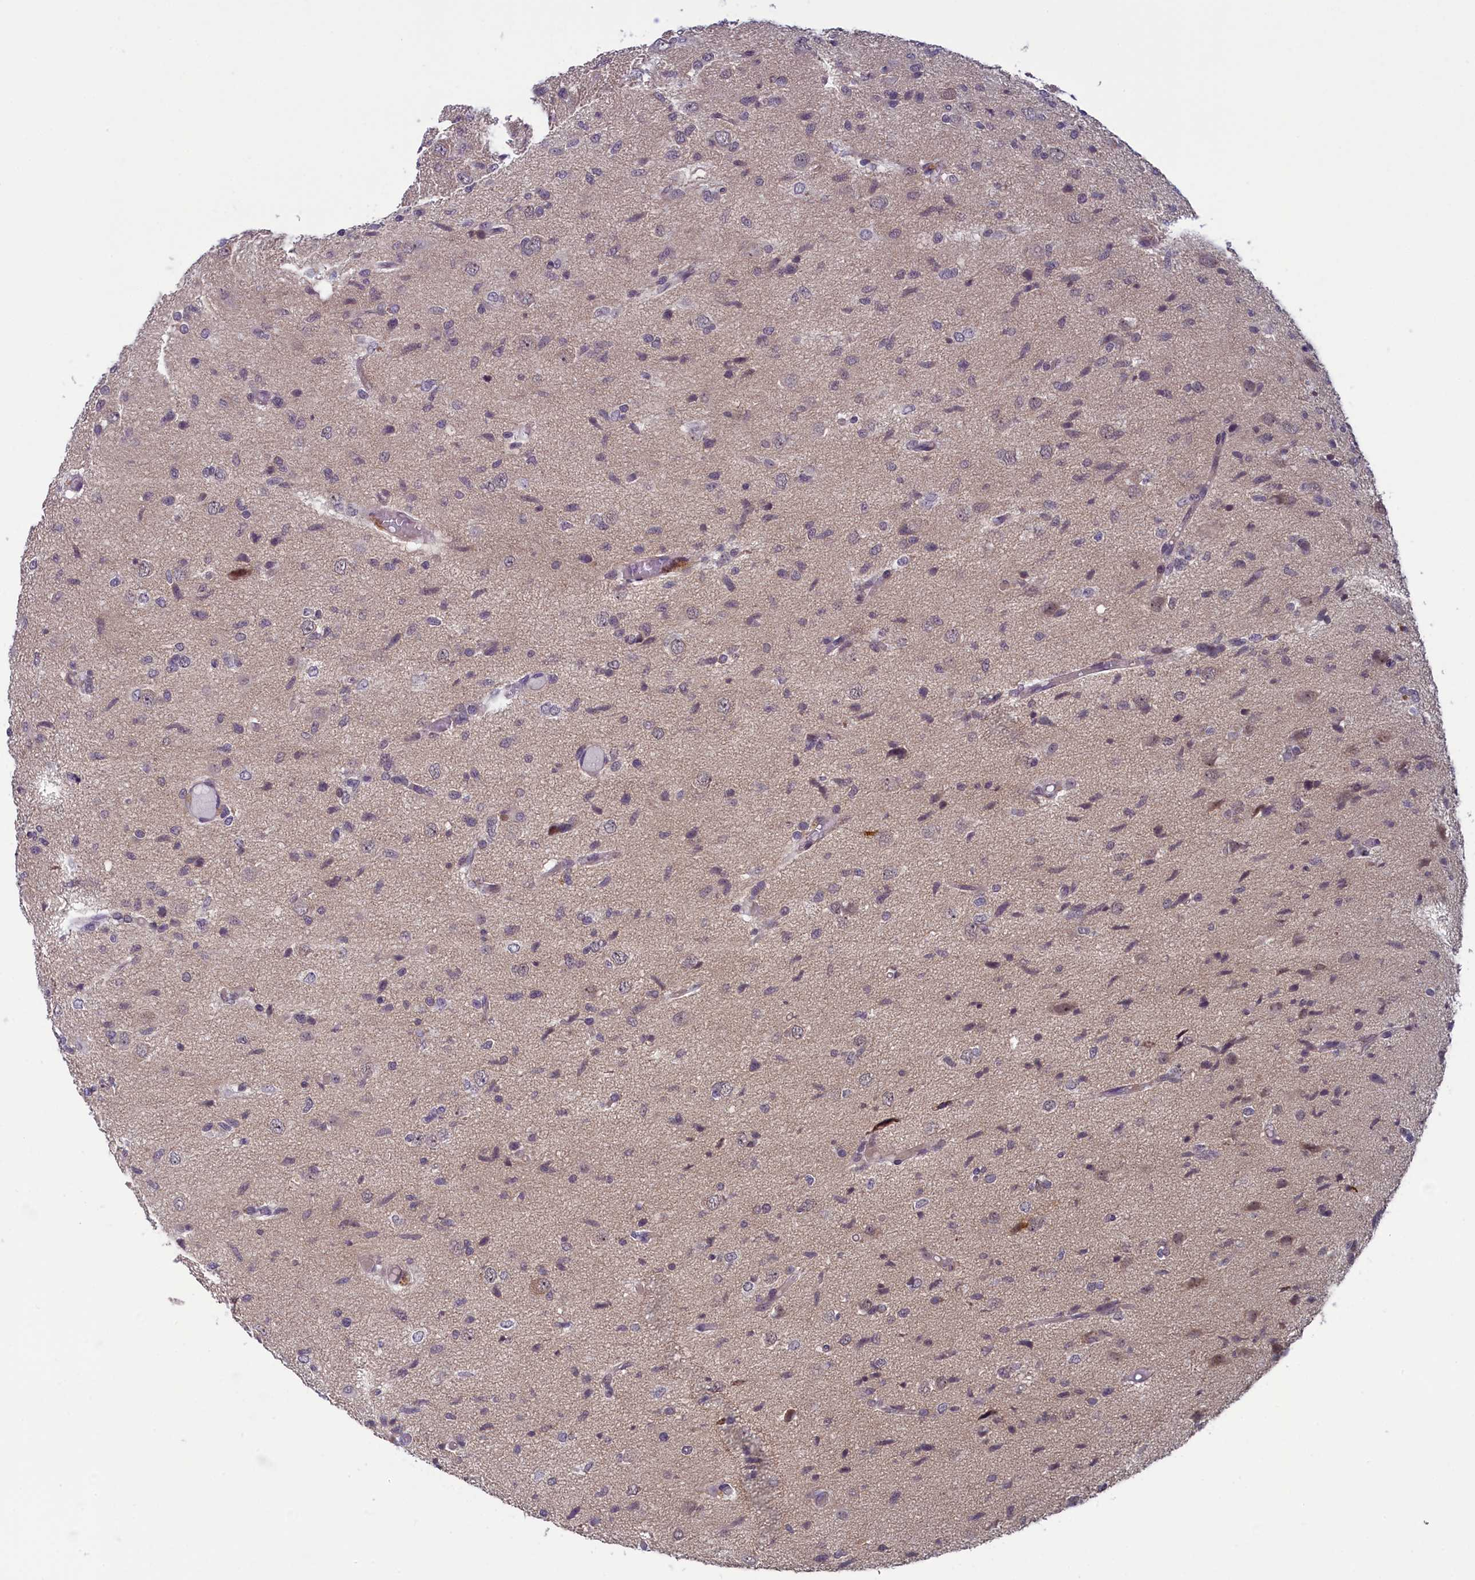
{"staining": {"intensity": "negative", "quantity": "none", "location": "none"}, "tissue": "glioma", "cell_type": "Tumor cells", "image_type": "cancer", "snomed": [{"axis": "morphology", "description": "Glioma, malignant, High grade"}, {"axis": "topography", "description": "Brain"}], "caption": "High magnification brightfield microscopy of malignant glioma (high-grade) stained with DAB (3,3'-diaminobenzidine) (brown) and counterstained with hematoxylin (blue): tumor cells show no significant positivity. (DAB (3,3'-diaminobenzidine) immunohistochemistry (IHC), high magnification).", "gene": "CNEP1R1", "patient": {"sex": "female", "age": 59}}